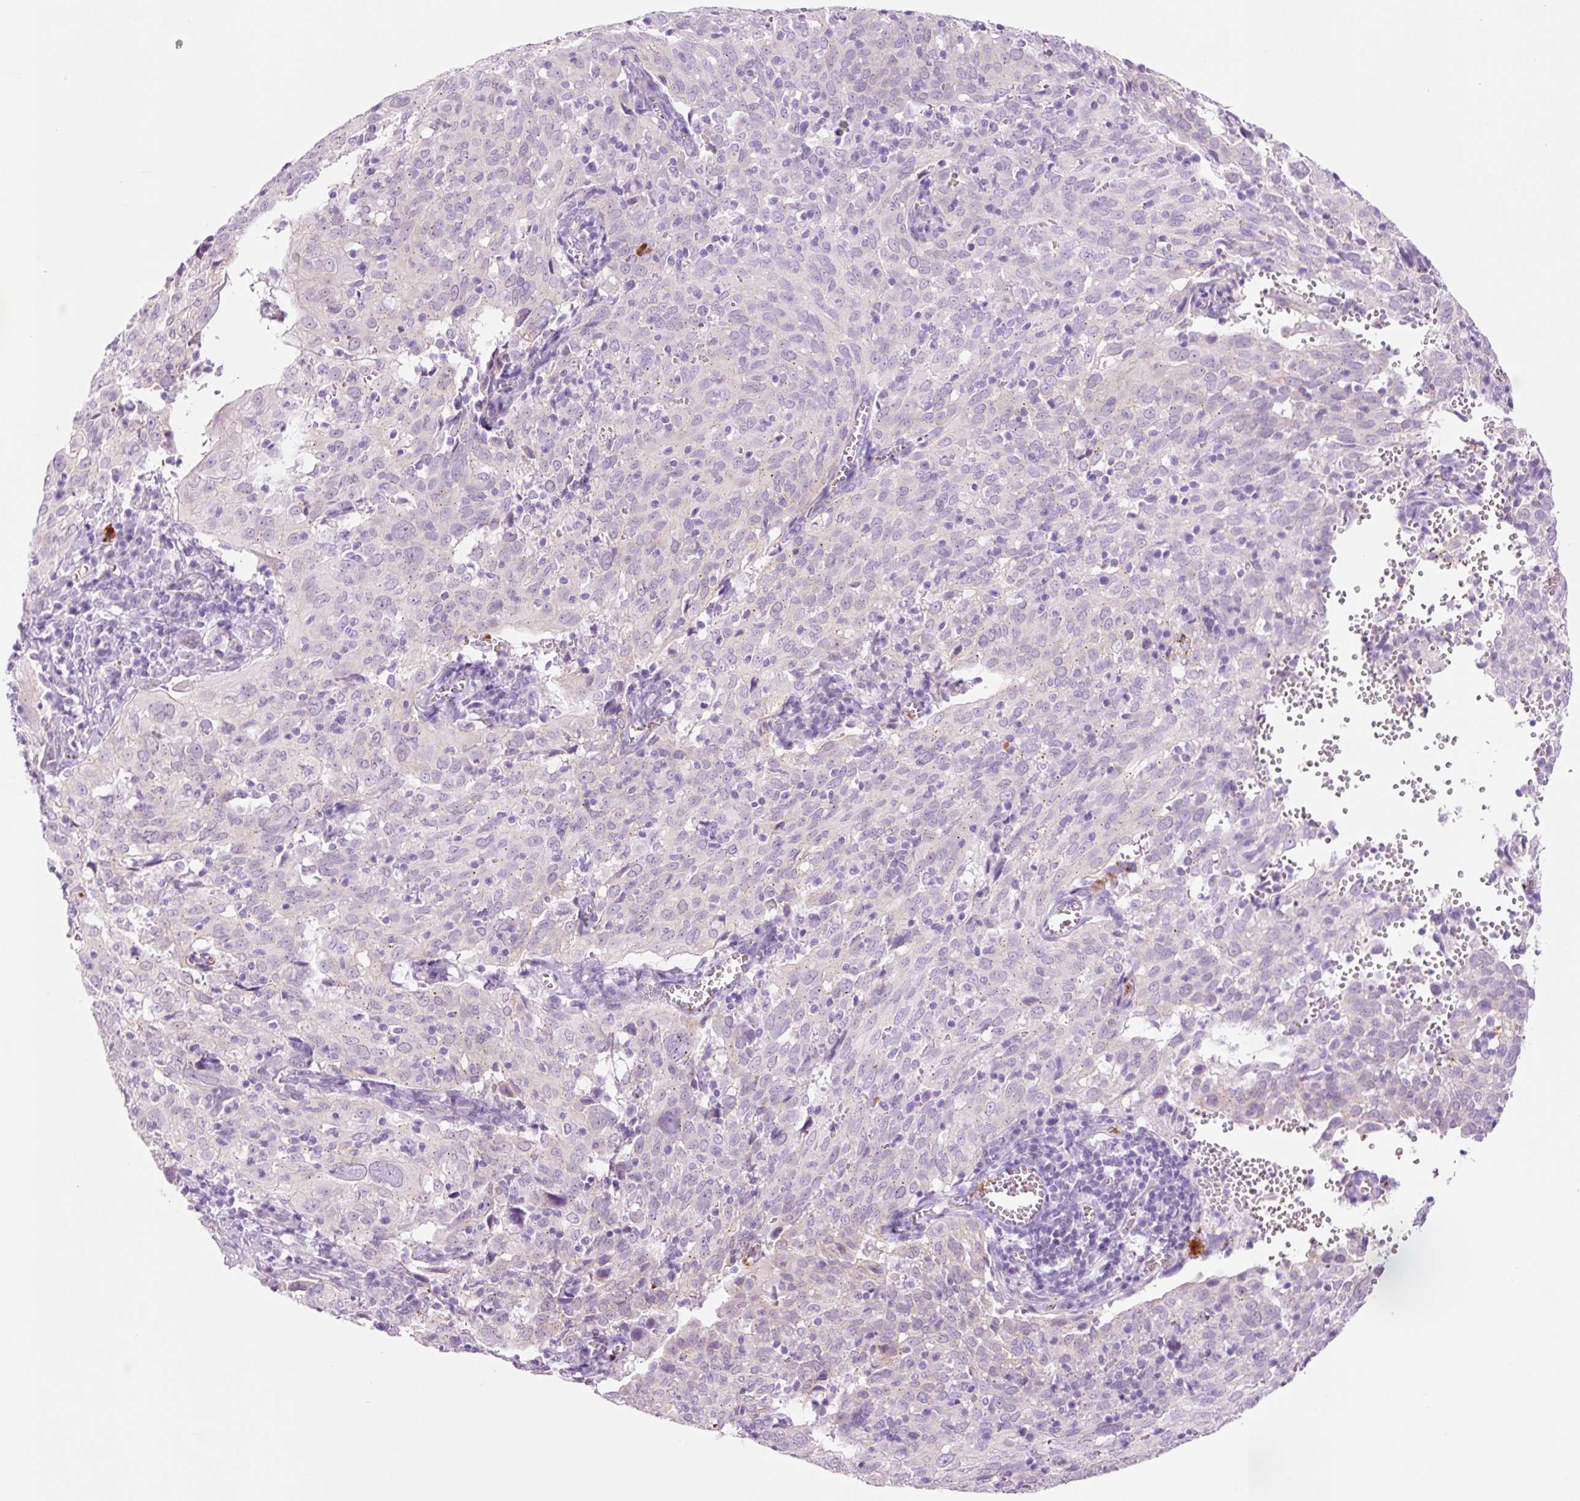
{"staining": {"intensity": "negative", "quantity": "none", "location": "none"}, "tissue": "cervical cancer", "cell_type": "Tumor cells", "image_type": "cancer", "snomed": [{"axis": "morphology", "description": "Squamous cell carcinoma, NOS"}, {"axis": "topography", "description": "Cervix"}], "caption": "This is an immunohistochemistry micrograph of cervical cancer. There is no positivity in tumor cells.", "gene": "HSPA4L", "patient": {"sex": "female", "age": 31}}